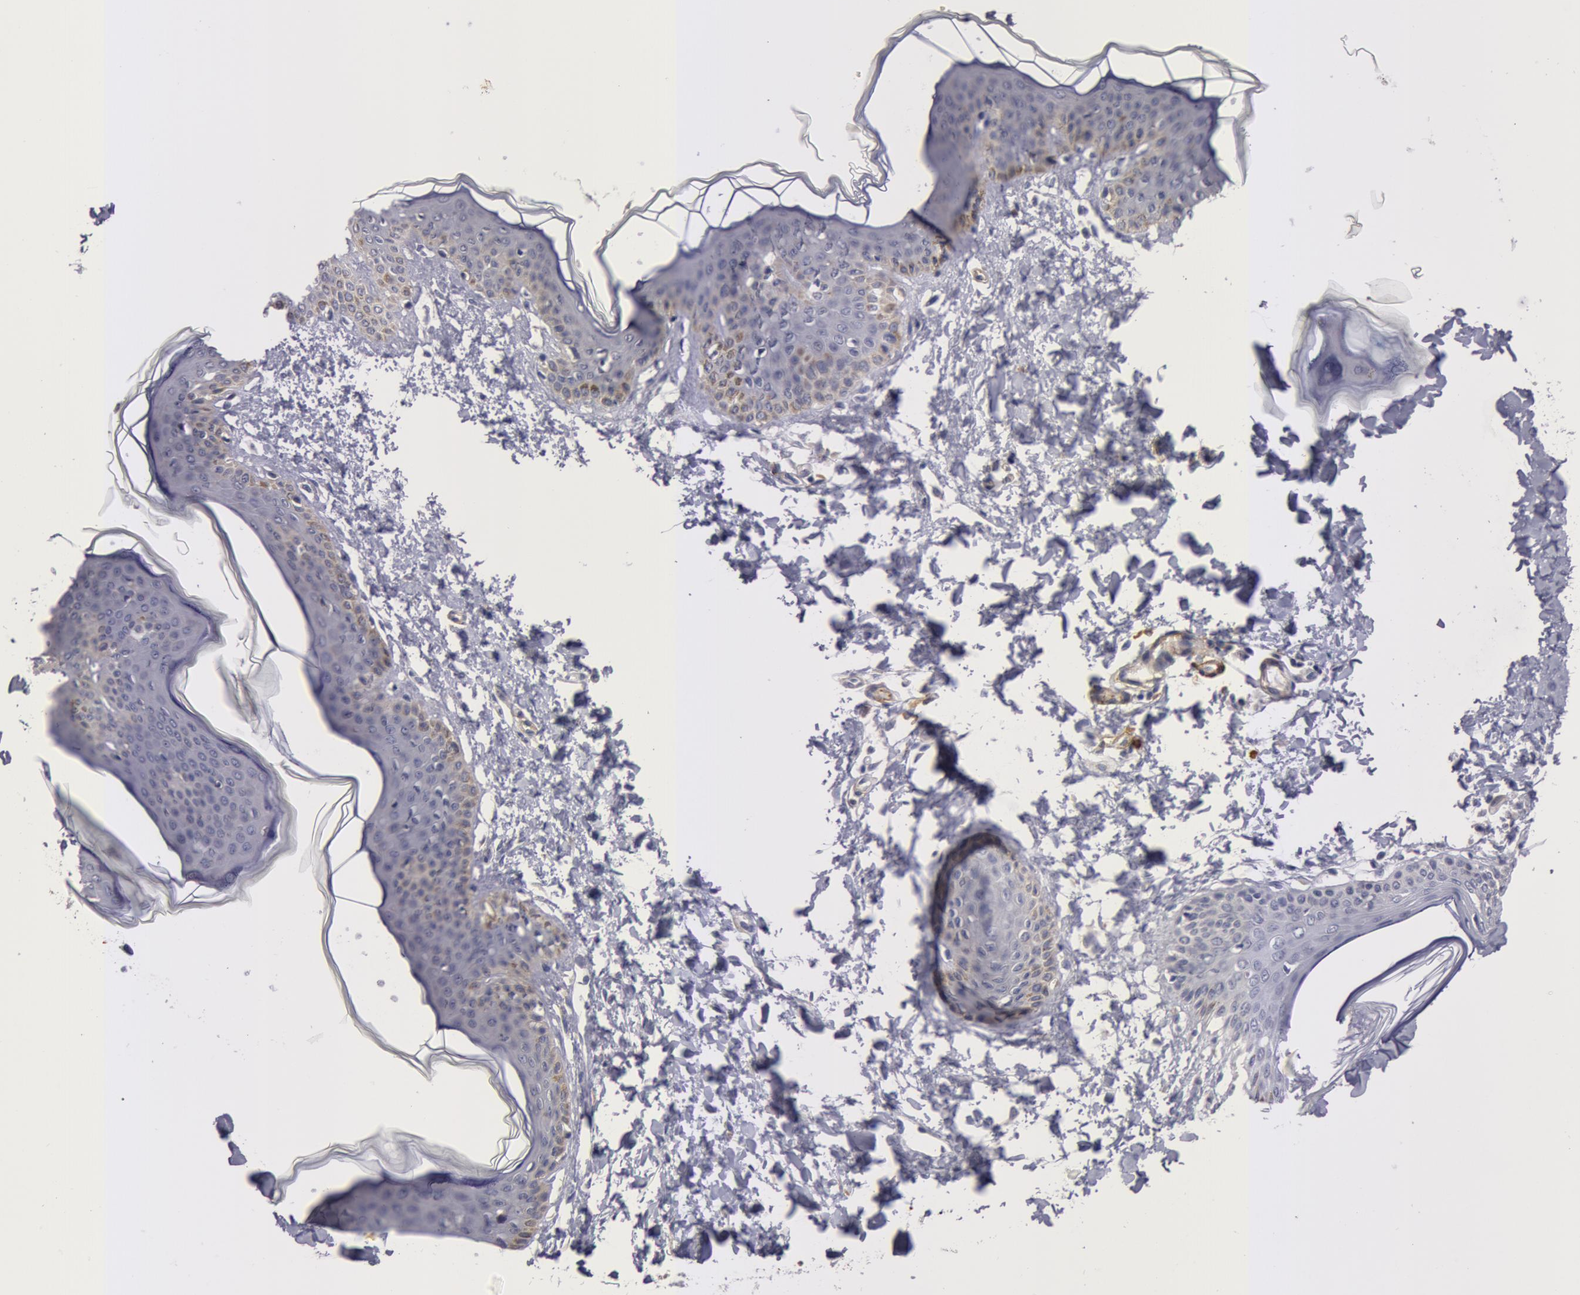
{"staining": {"intensity": "moderate", "quantity": "25%-75%", "location": "cytoplasmic/membranous"}, "tissue": "skin", "cell_type": "Fibroblasts", "image_type": "normal", "snomed": [{"axis": "morphology", "description": "Normal tissue, NOS"}, {"axis": "topography", "description": "Skin"}], "caption": "Approximately 25%-75% of fibroblasts in normal human skin reveal moderate cytoplasmic/membranous protein staining as visualized by brown immunohistochemical staining.", "gene": "IL23A", "patient": {"sex": "female", "age": 17}}